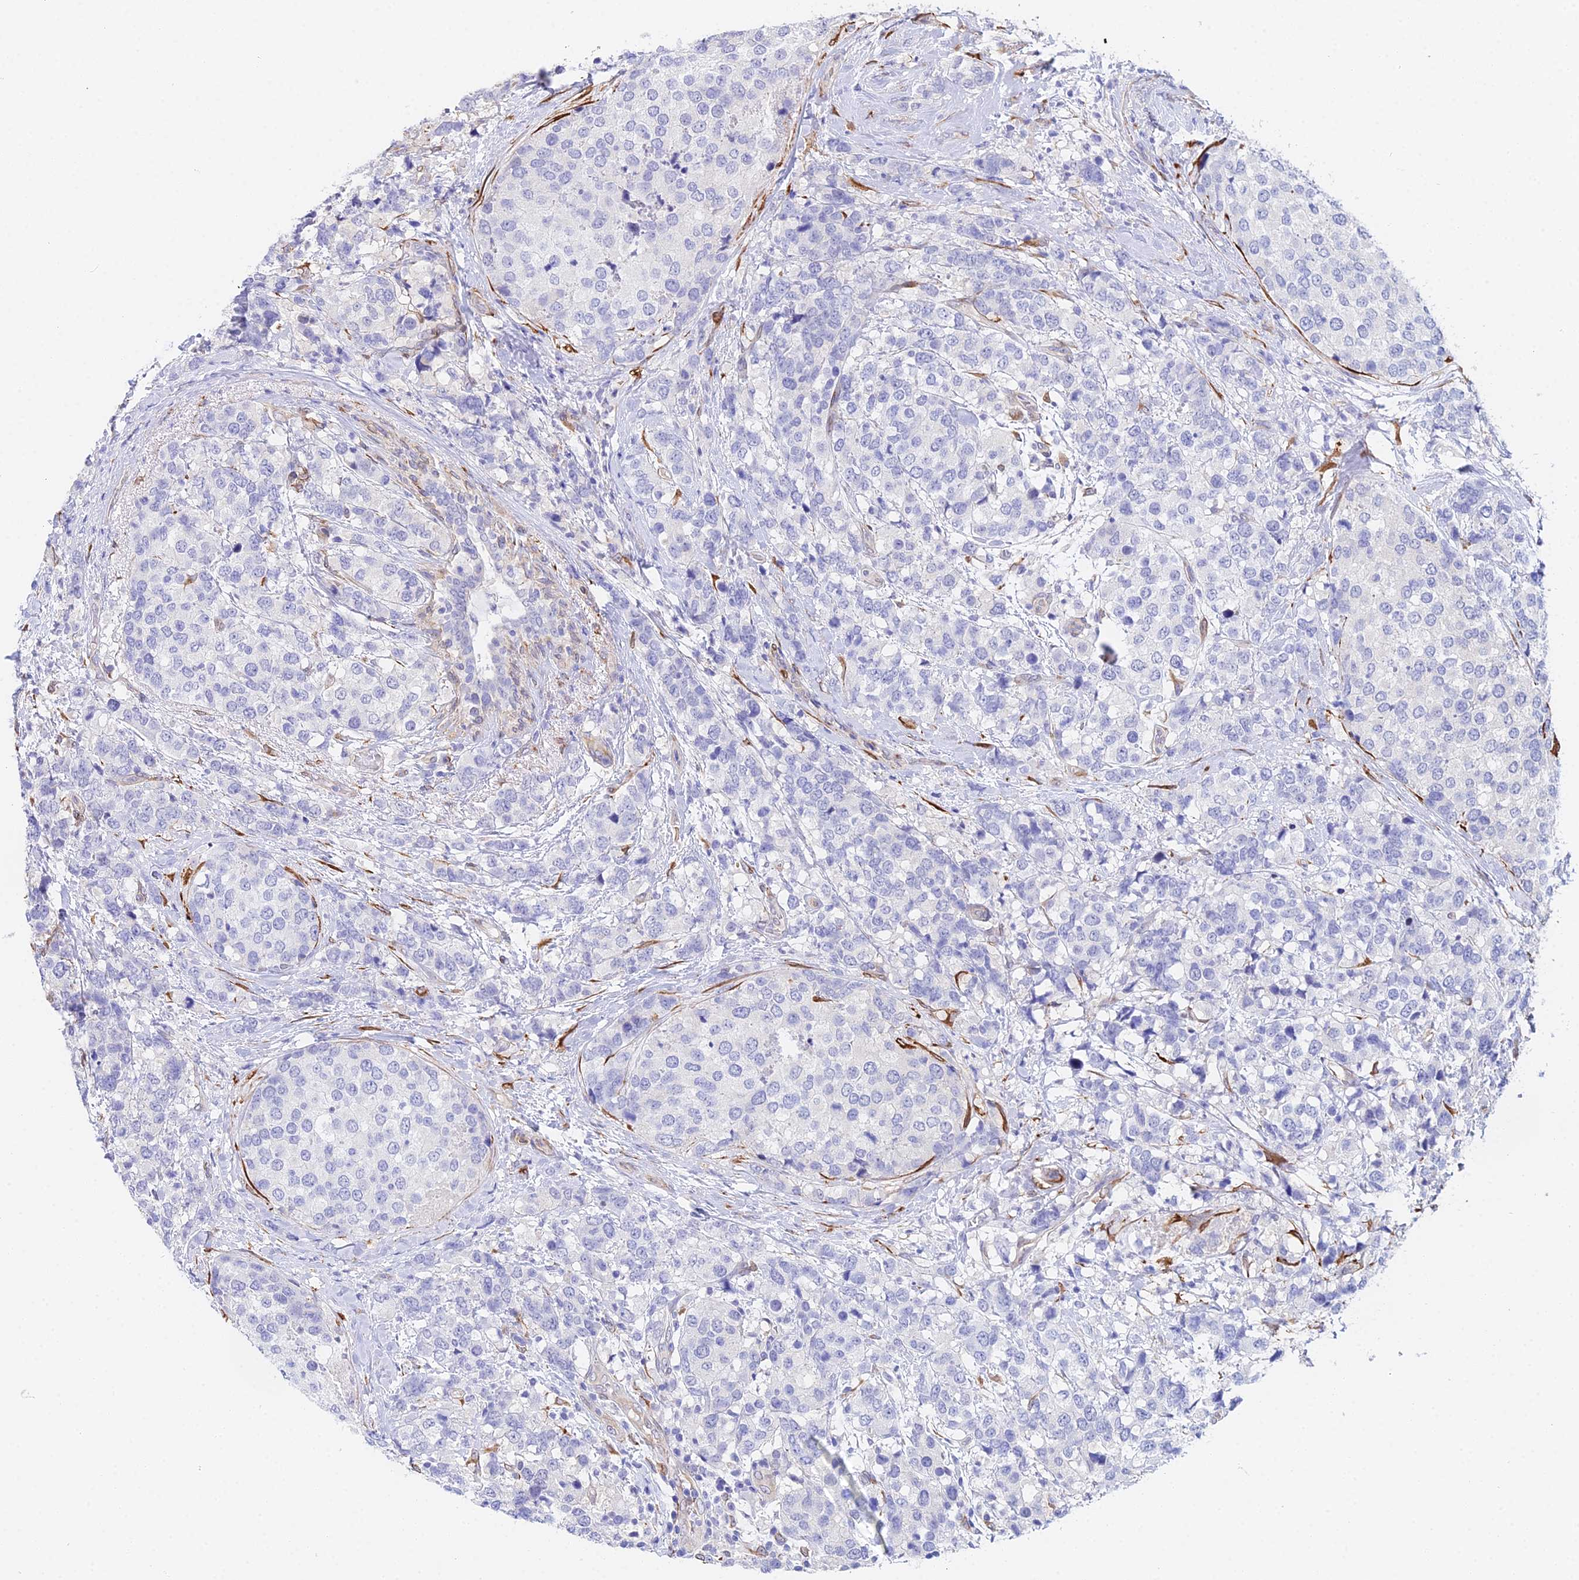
{"staining": {"intensity": "negative", "quantity": "none", "location": "none"}, "tissue": "breast cancer", "cell_type": "Tumor cells", "image_type": "cancer", "snomed": [{"axis": "morphology", "description": "Lobular carcinoma"}, {"axis": "topography", "description": "Breast"}], "caption": "Immunohistochemical staining of human lobular carcinoma (breast) reveals no significant expression in tumor cells.", "gene": "MXRA7", "patient": {"sex": "female", "age": 59}}